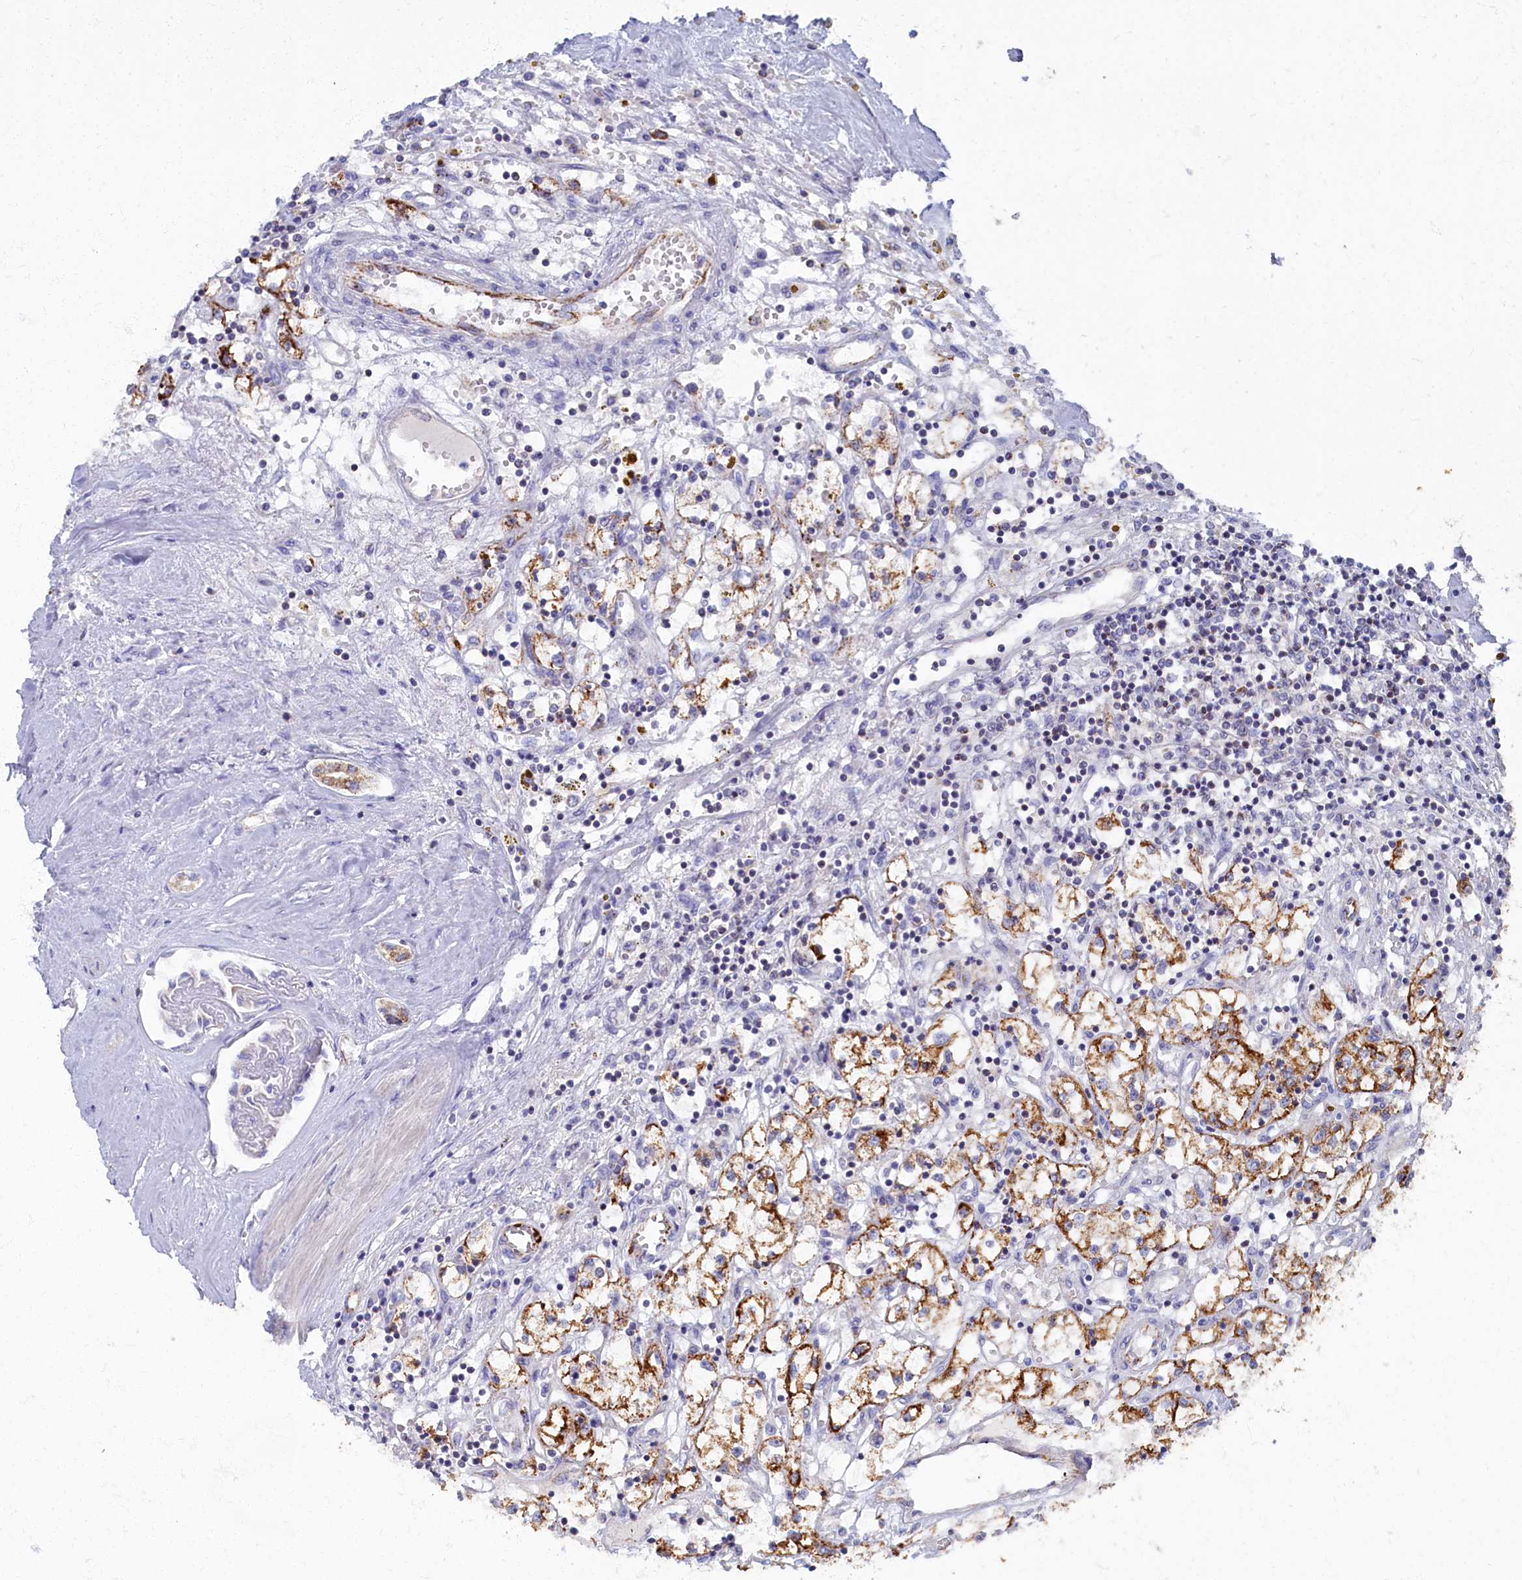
{"staining": {"intensity": "moderate", "quantity": "25%-75%", "location": "cytoplasmic/membranous"}, "tissue": "renal cancer", "cell_type": "Tumor cells", "image_type": "cancer", "snomed": [{"axis": "morphology", "description": "Adenocarcinoma, NOS"}, {"axis": "topography", "description": "Kidney"}], "caption": "There is medium levels of moderate cytoplasmic/membranous staining in tumor cells of renal adenocarcinoma, as demonstrated by immunohistochemical staining (brown color).", "gene": "OCIAD2", "patient": {"sex": "male", "age": 56}}